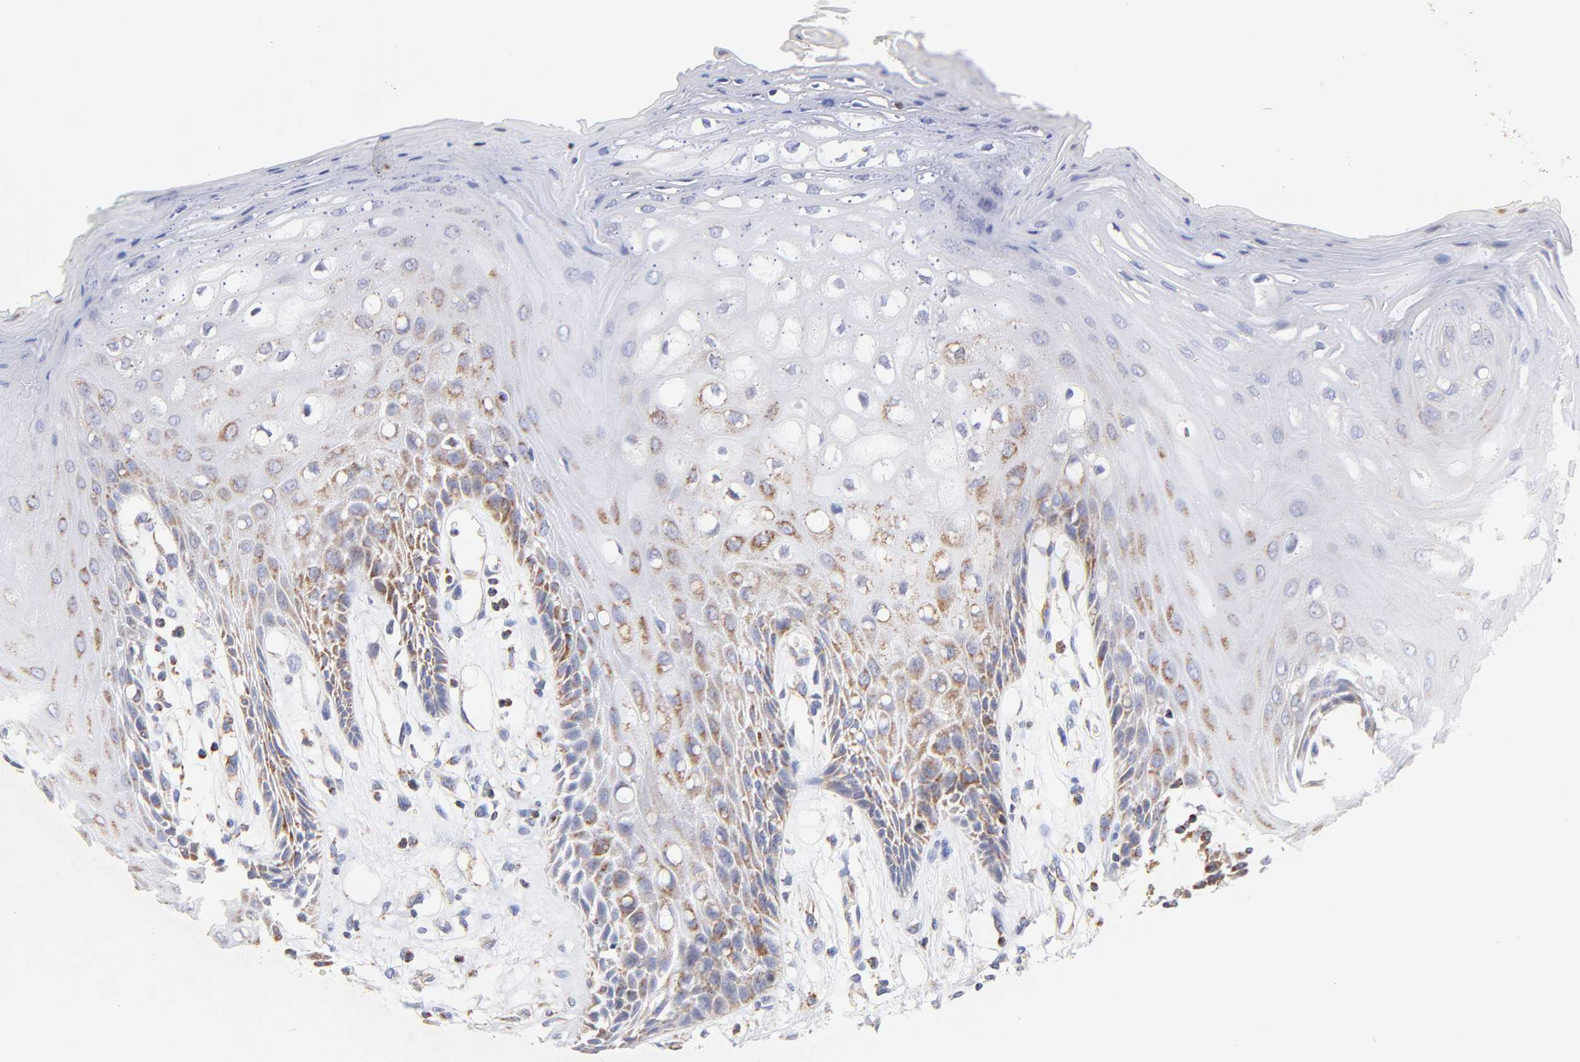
{"staining": {"intensity": "moderate", "quantity": "25%-75%", "location": "cytoplasmic/membranous"}, "tissue": "oral mucosa", "cell_type": "Squamous epithelial cells", "image_type": "normal", "snomed": [{"axis": "morphology", "description": "Normal tissue, NOS"}, {"axis": "morphology", "description": "Squamous cell carcinoma, NOS"}, {"axis": "topography", "description": "Skeletal muscle"}, {"axis": "topography", "description": "Oral tissue"}, {"axis": "topography", "description": "Head-Neck"}], "caption": "Immunohistochemical staining of unremarkable human oral mucosa displays 25%-75% levels of moderate cytoplasmic/membranous protein positivity in approximately 25%-75% of squamous epithelial cells.", "gene": "SSBP1", "patient": {"sex": "female", "age": 84}}